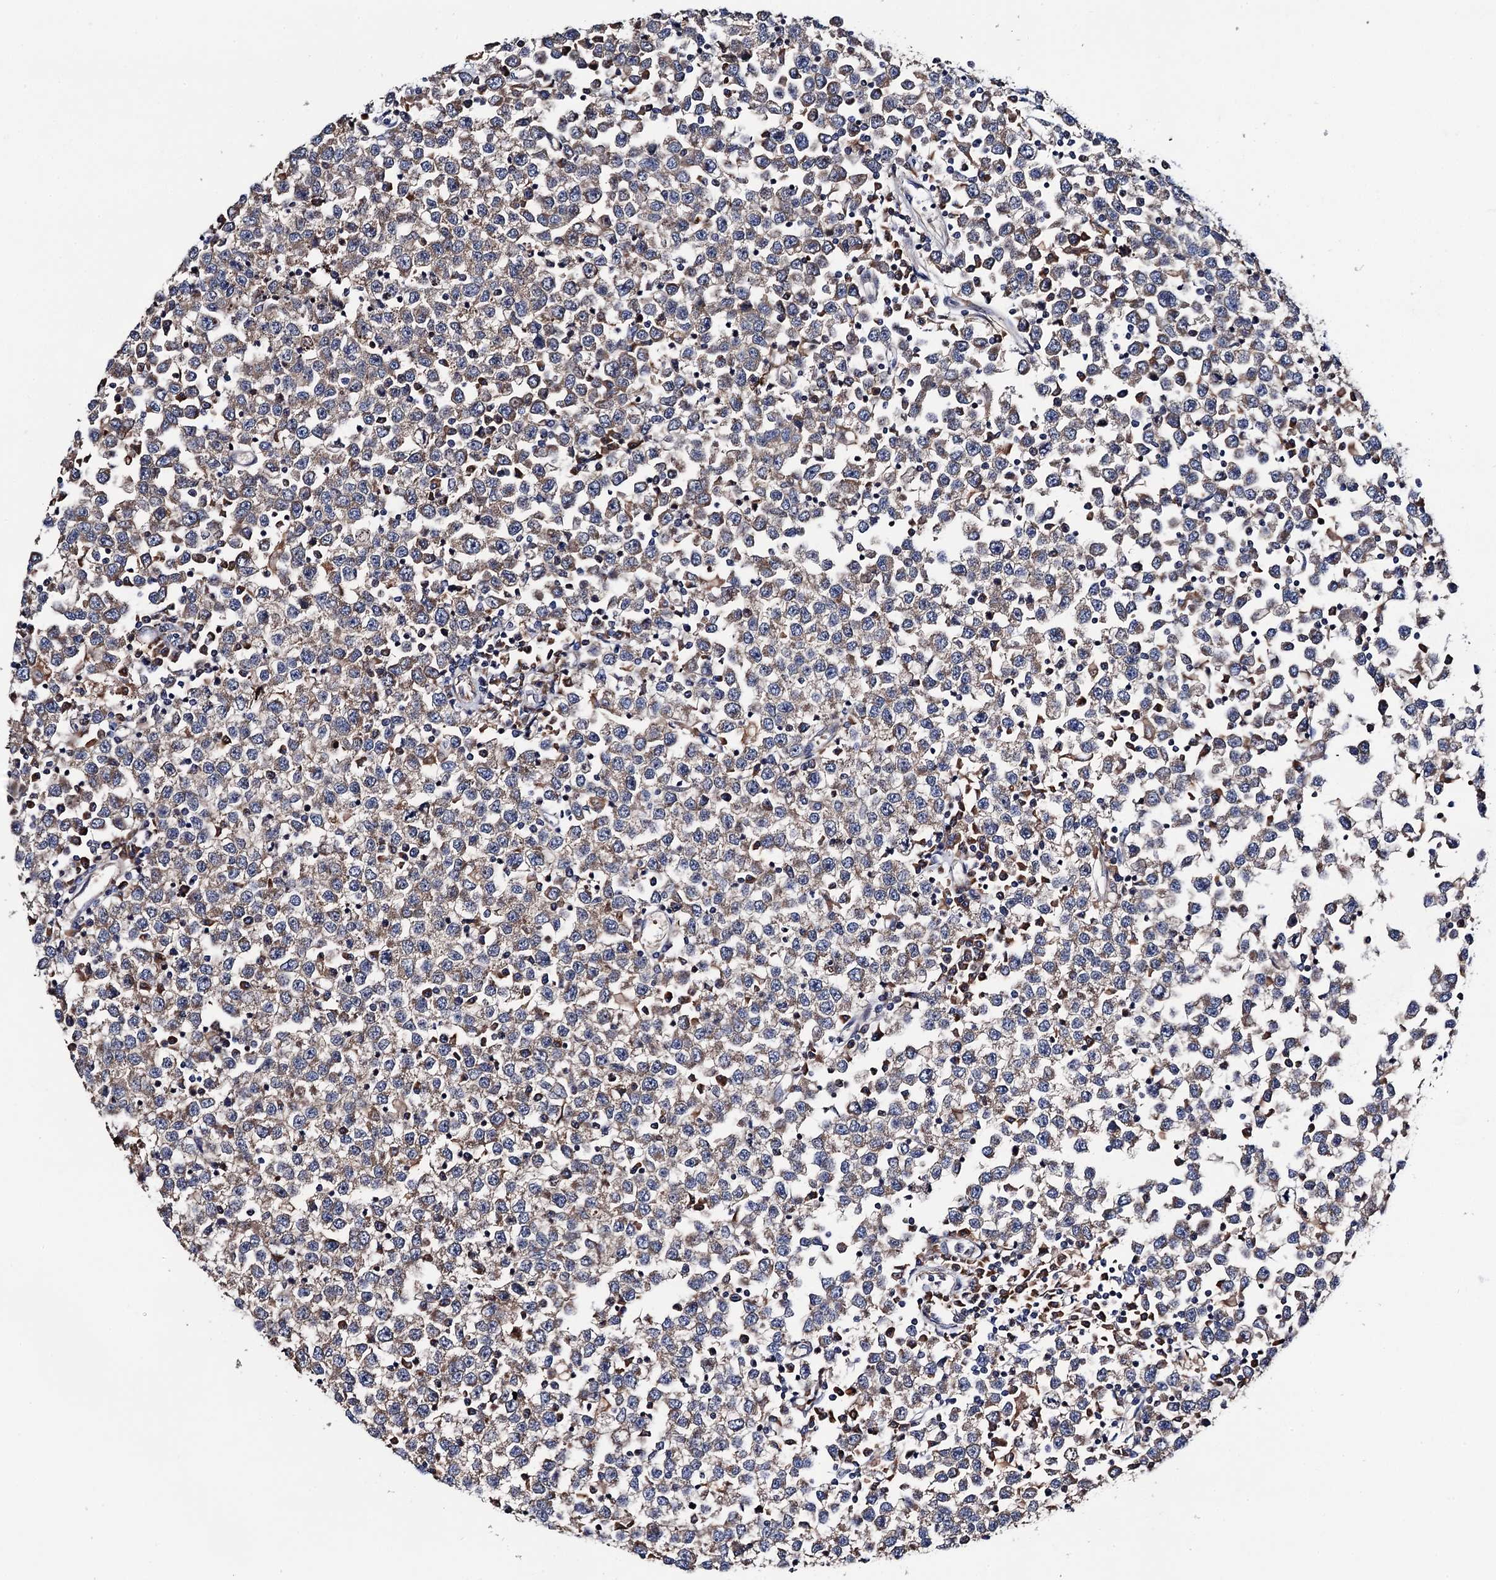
{"staining": {"intensity": "weak", "quantity": "25%-75%", "location": "cytoplasmic/membranous"}, "tissue": "testis cancer", "cell_type": "Tumor cells", "image_type": "cancer", "snomed": [{"axis": "morphology", "description": "Seminoma, NOS"}, {"axis": "topography", "description": "Testis"}], "caption": "Testis cancer (seminoma) was stained to show a protein in brown. There is low levels of weak cytoplasmic/membranous staining in approximately 25%-75% of tumor cells. The staining was performed using DAB, with brown indicating positive protein expression. Nuclei are stained blue with hematoxylin.", "gene": "TRMT112", "patient": {"sex": "male", "age": 65}}